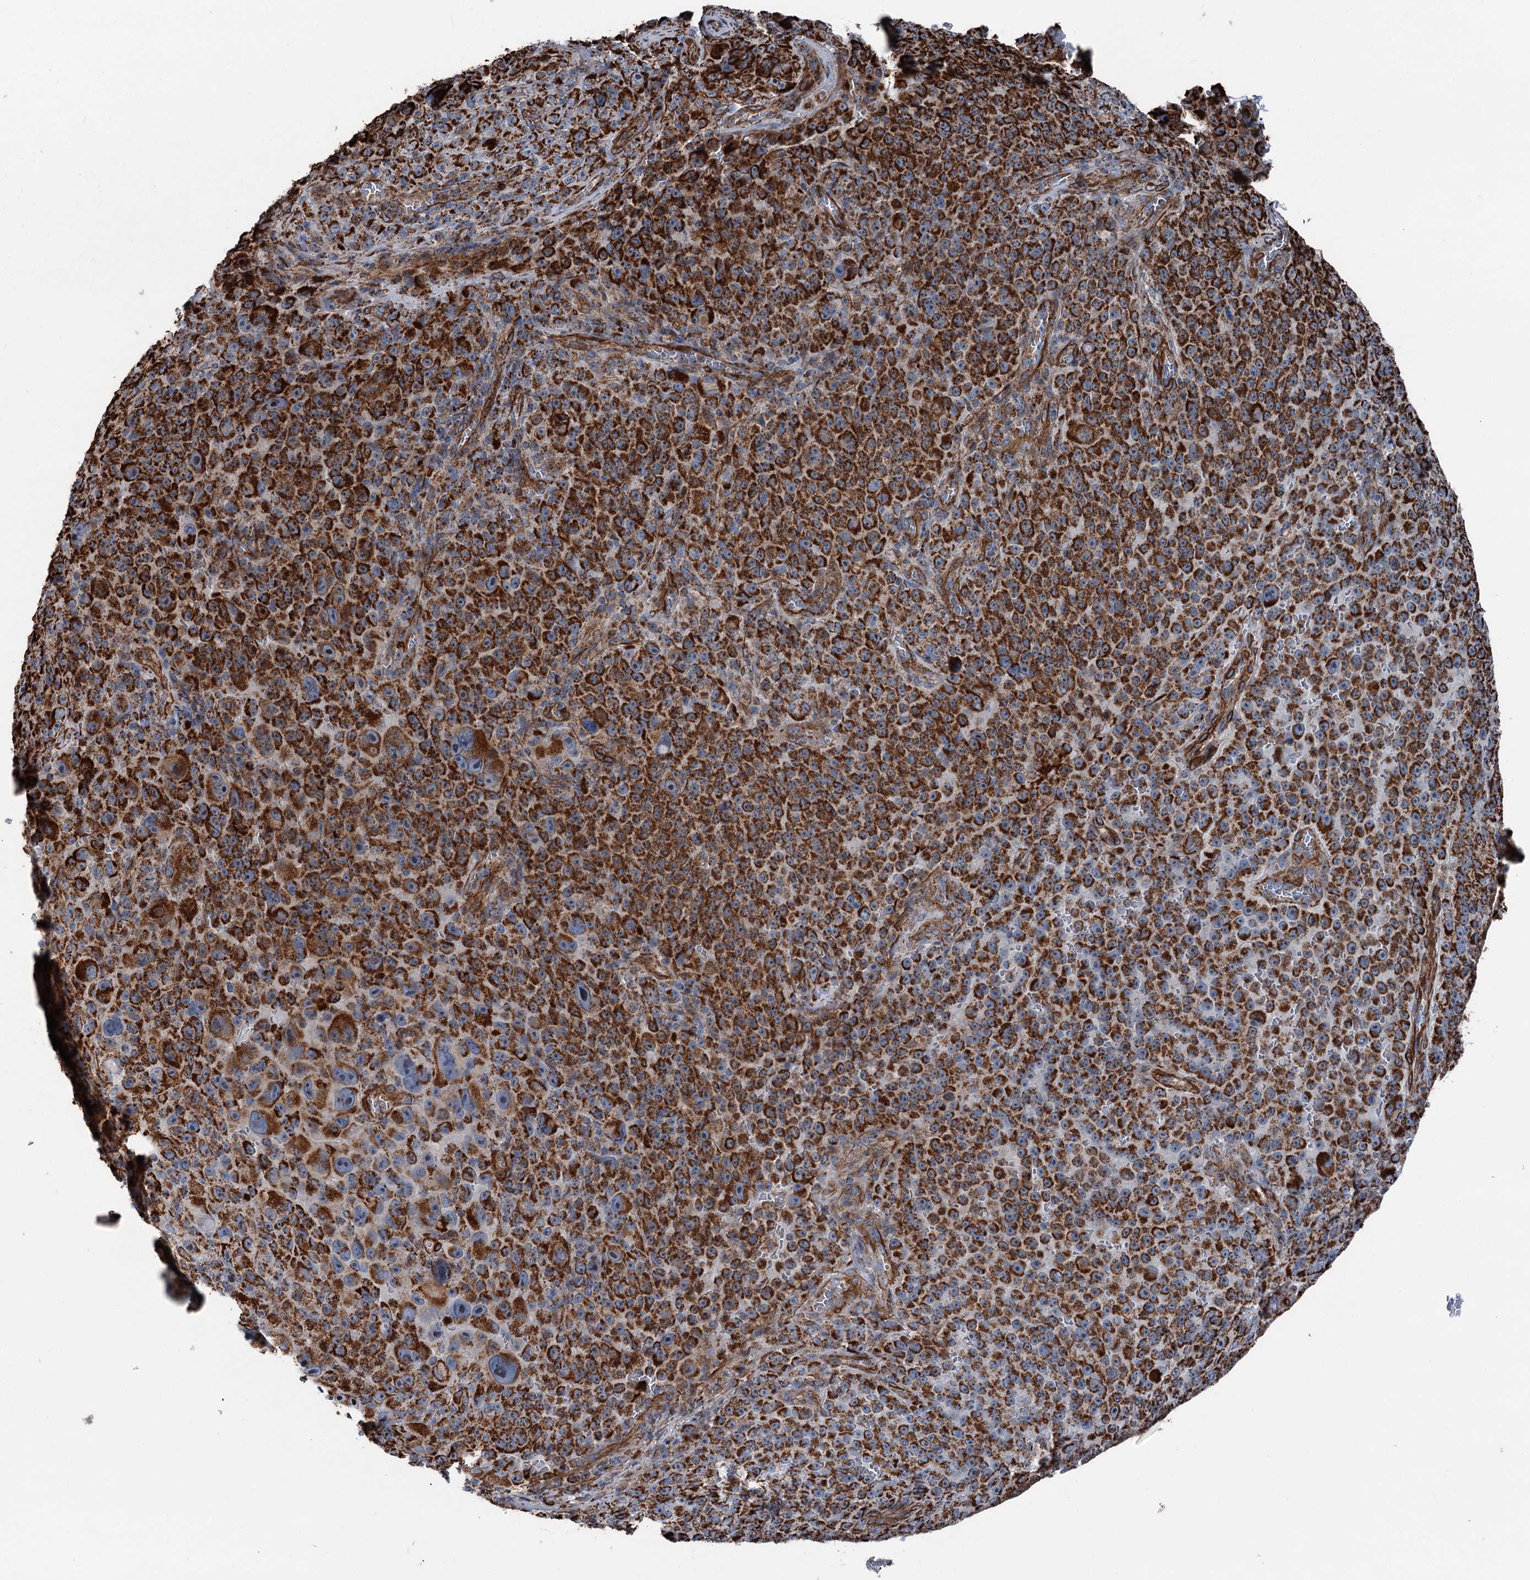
{"staining": {"intensity": "strong", "quantity": ">75%", "location": "cytoplasmic/membranous"}, "tissue": "melanoma", "cell_type": "Tumor cells", "image_type": "cancer", "snomed": [{"axis": "morphology", "description": "Malignant melanoma, NOS"}, {"axis": "topography", "description": "Skin"}], "caption": "Human malignant melanoma stained with a protein marker displays strong staining in tumor cells.", "gene": "DDIAS", "patient": {"sex": "female", "age": 82}}